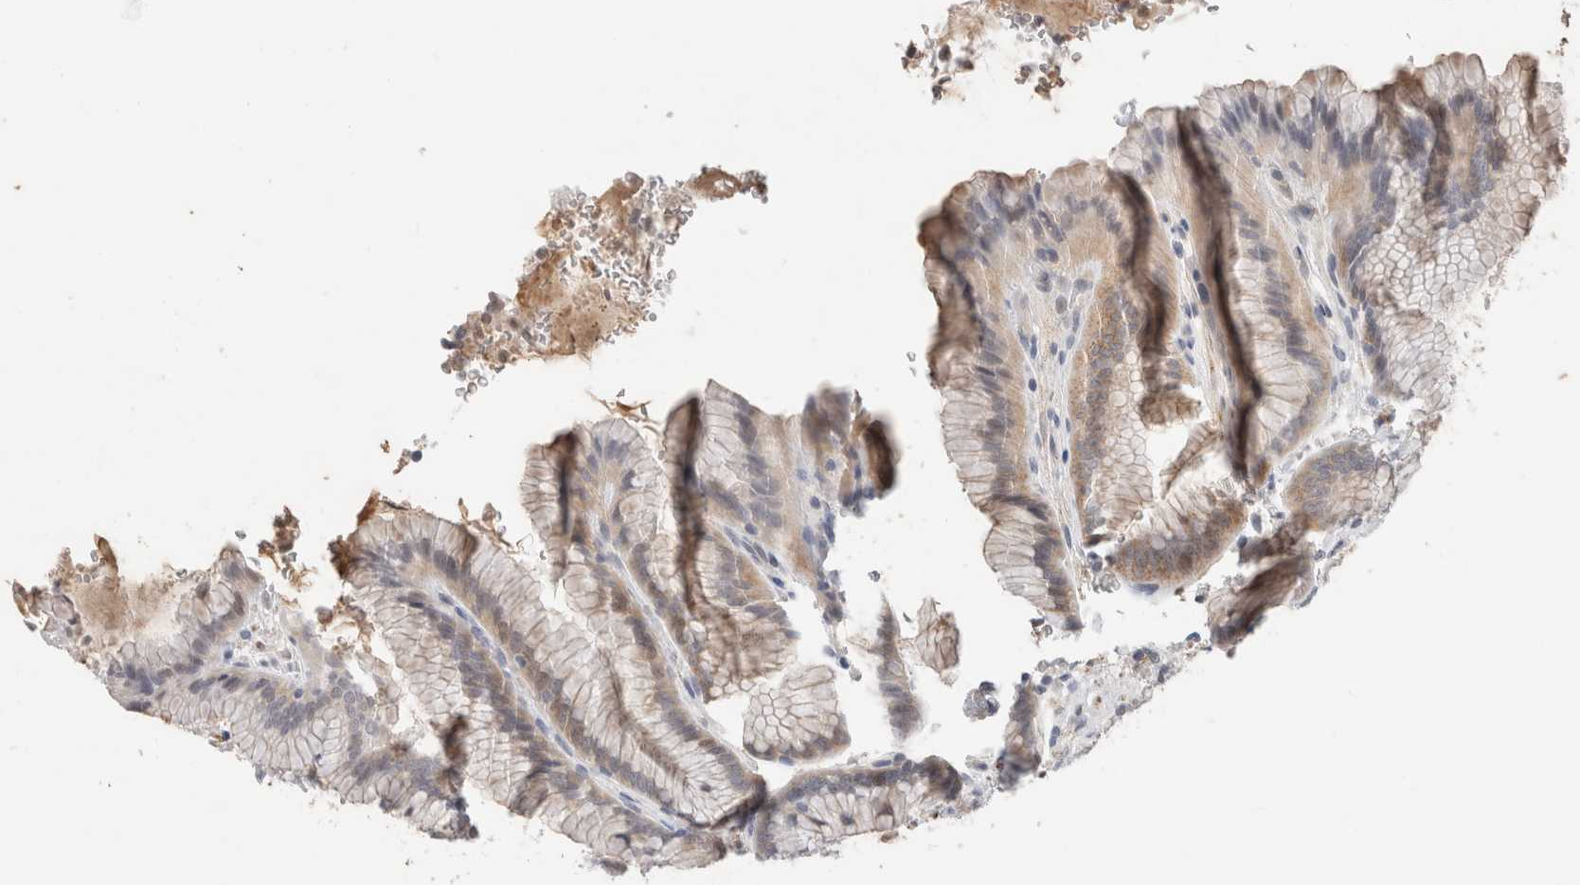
{"staining": {"intensity": "weak", "quantity": "<25%", "location": "cytoplasmic/membranous"}, "tissue": "stomach", "cell_type": "Glandular cells", "image_type": "normal", "snomed": [{"axis": "morphology", "description": "Normal tissue, NOS"}, {"axis": "topography", "description": "Stomach"}], "caption": "This is an immunohistochemistry histopathology image of normal stomach. There is no staining in glandular cells.", "gene": "HCN3", "patient": {"sex": "male", "age": 42}}